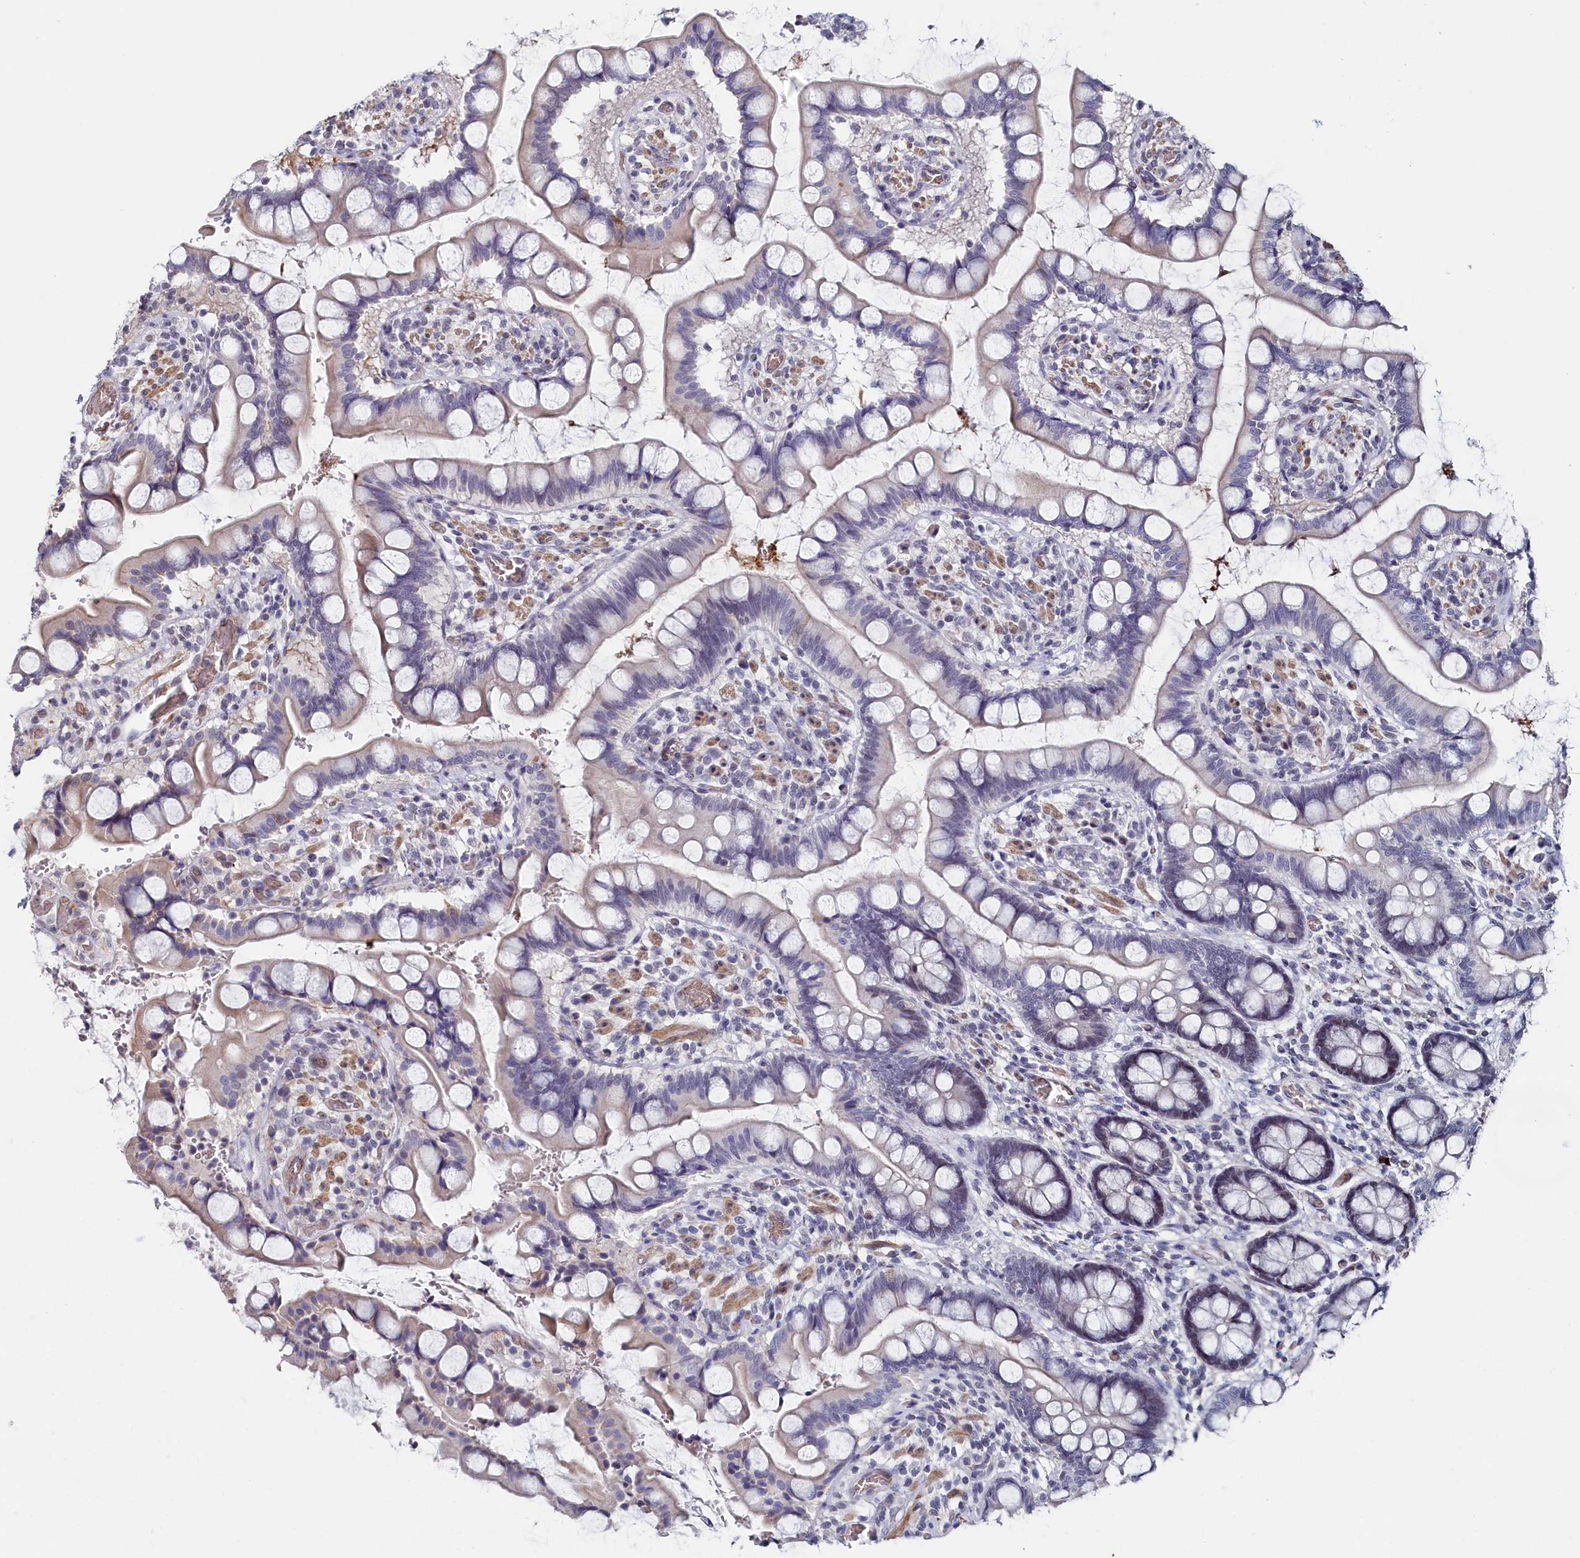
{"staining": {"intensity": "negative", "quantity": "none", "location": "none"}, "tissue": "small intestine", "cell_type": "Glandular cells", "image_type": "normal", "snomed": [{"axis": "morphology", "description": "Normal tissue, NOS"}, {"axis": "topography", "description": "Small intestine"}], "caption": "Image shows no protein positivity in glandular cells of benign small intestine.", "gene": "TIGD4", "patient": {"sex": "male", "age": 52}}